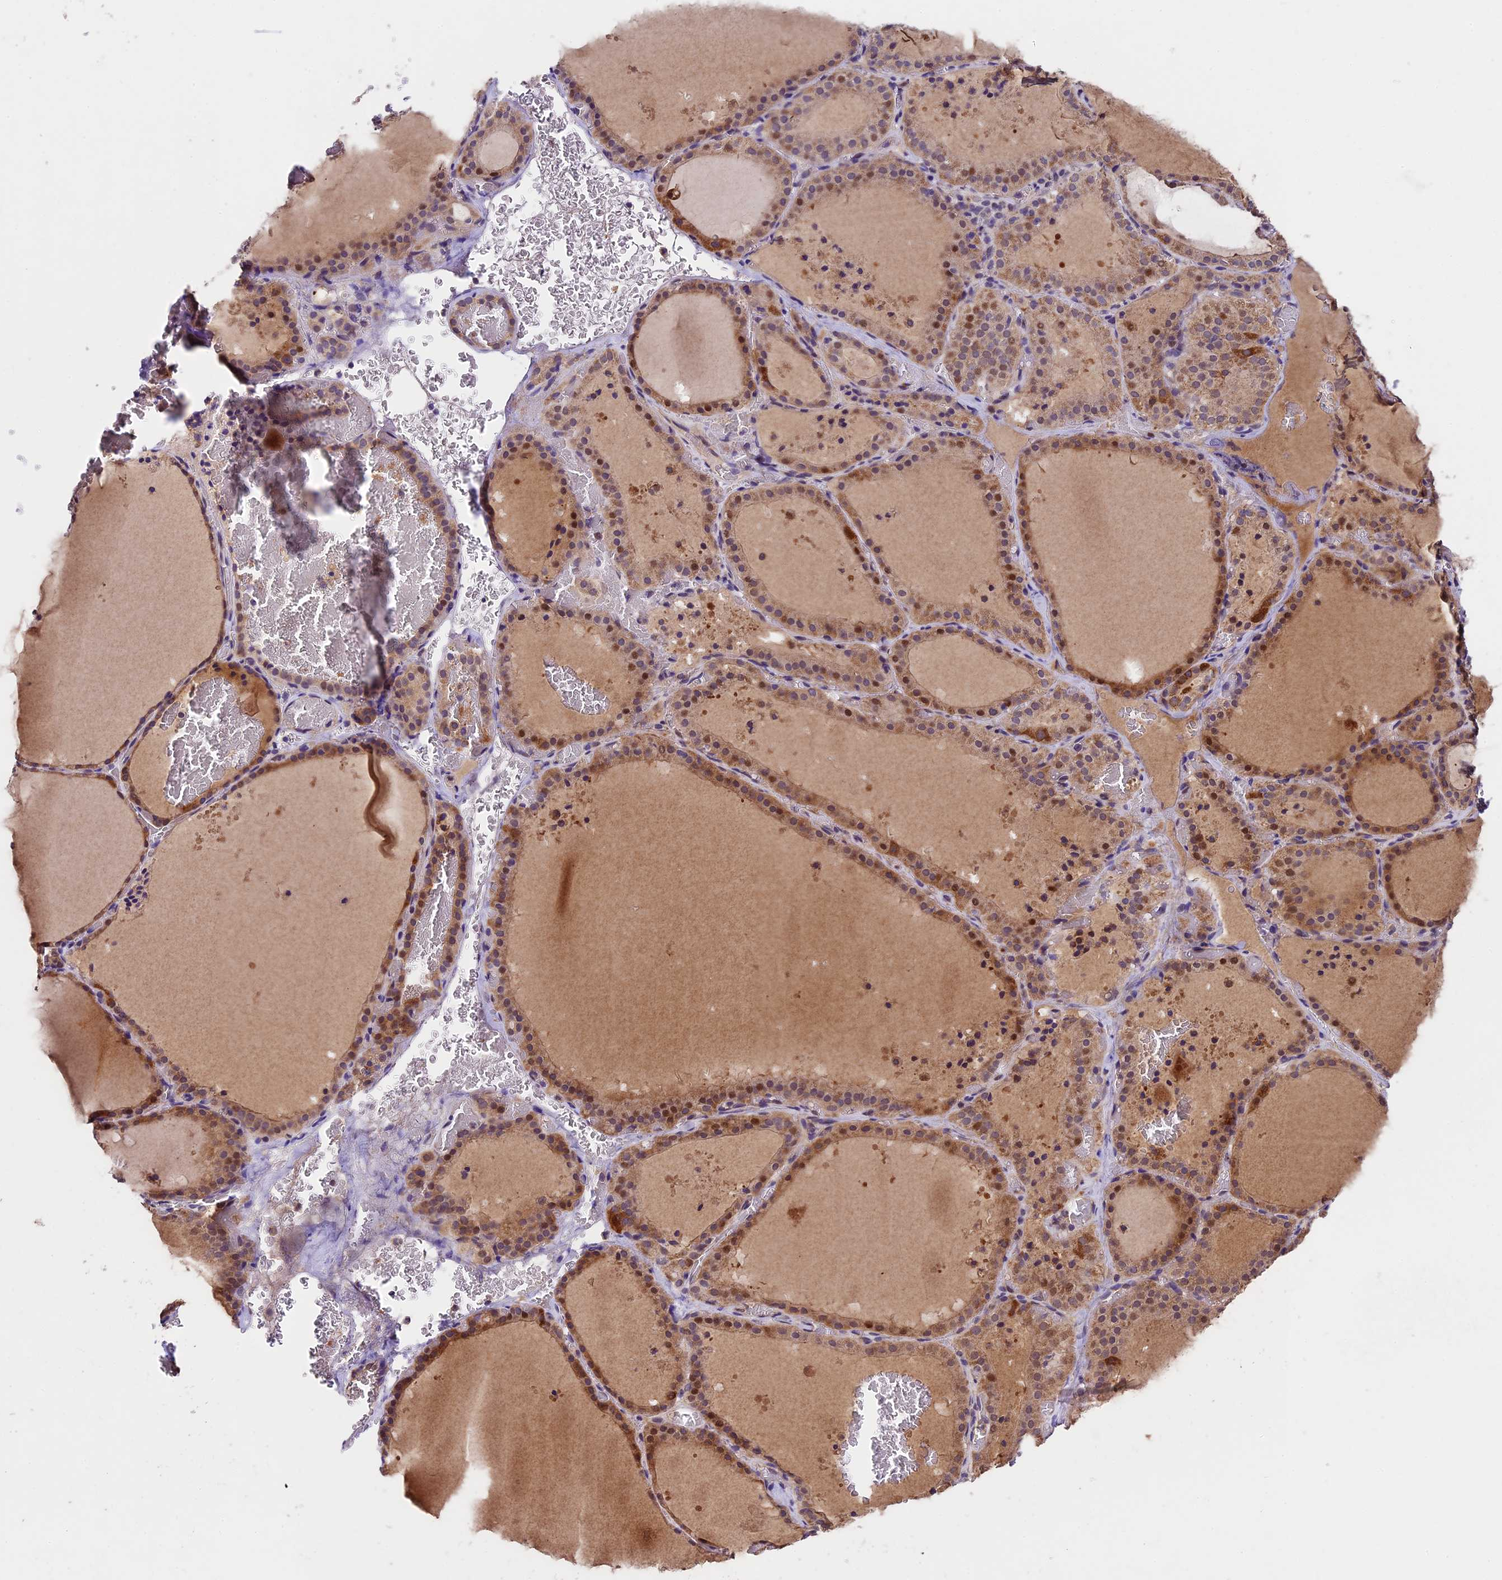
{"staining": {"intensity": "moderate", "quantity": ">75%", "location": "cytoplasmic/membranous,nuclear"}, "tissue": "thyroid gland", "cell_type": "Glandular cells", "image_type": "normal", "snomed": [{"axis": "morphology", "description": "Normal tissue, NOS"}, {"axis": "topography", "description": "Thyroid gland"}], "caption": "High-magnification brightfield microscopy of benign thyroid gland stained with DAB (brown) and counterstained with hematoxylin (blue). glandular cells exhibit moderate cytoplasmic/membranous,nuclear positivity is seen in about>75% of cells.", "gene": "SBNO2", "patient": {"sex": "female", "age": 39}}